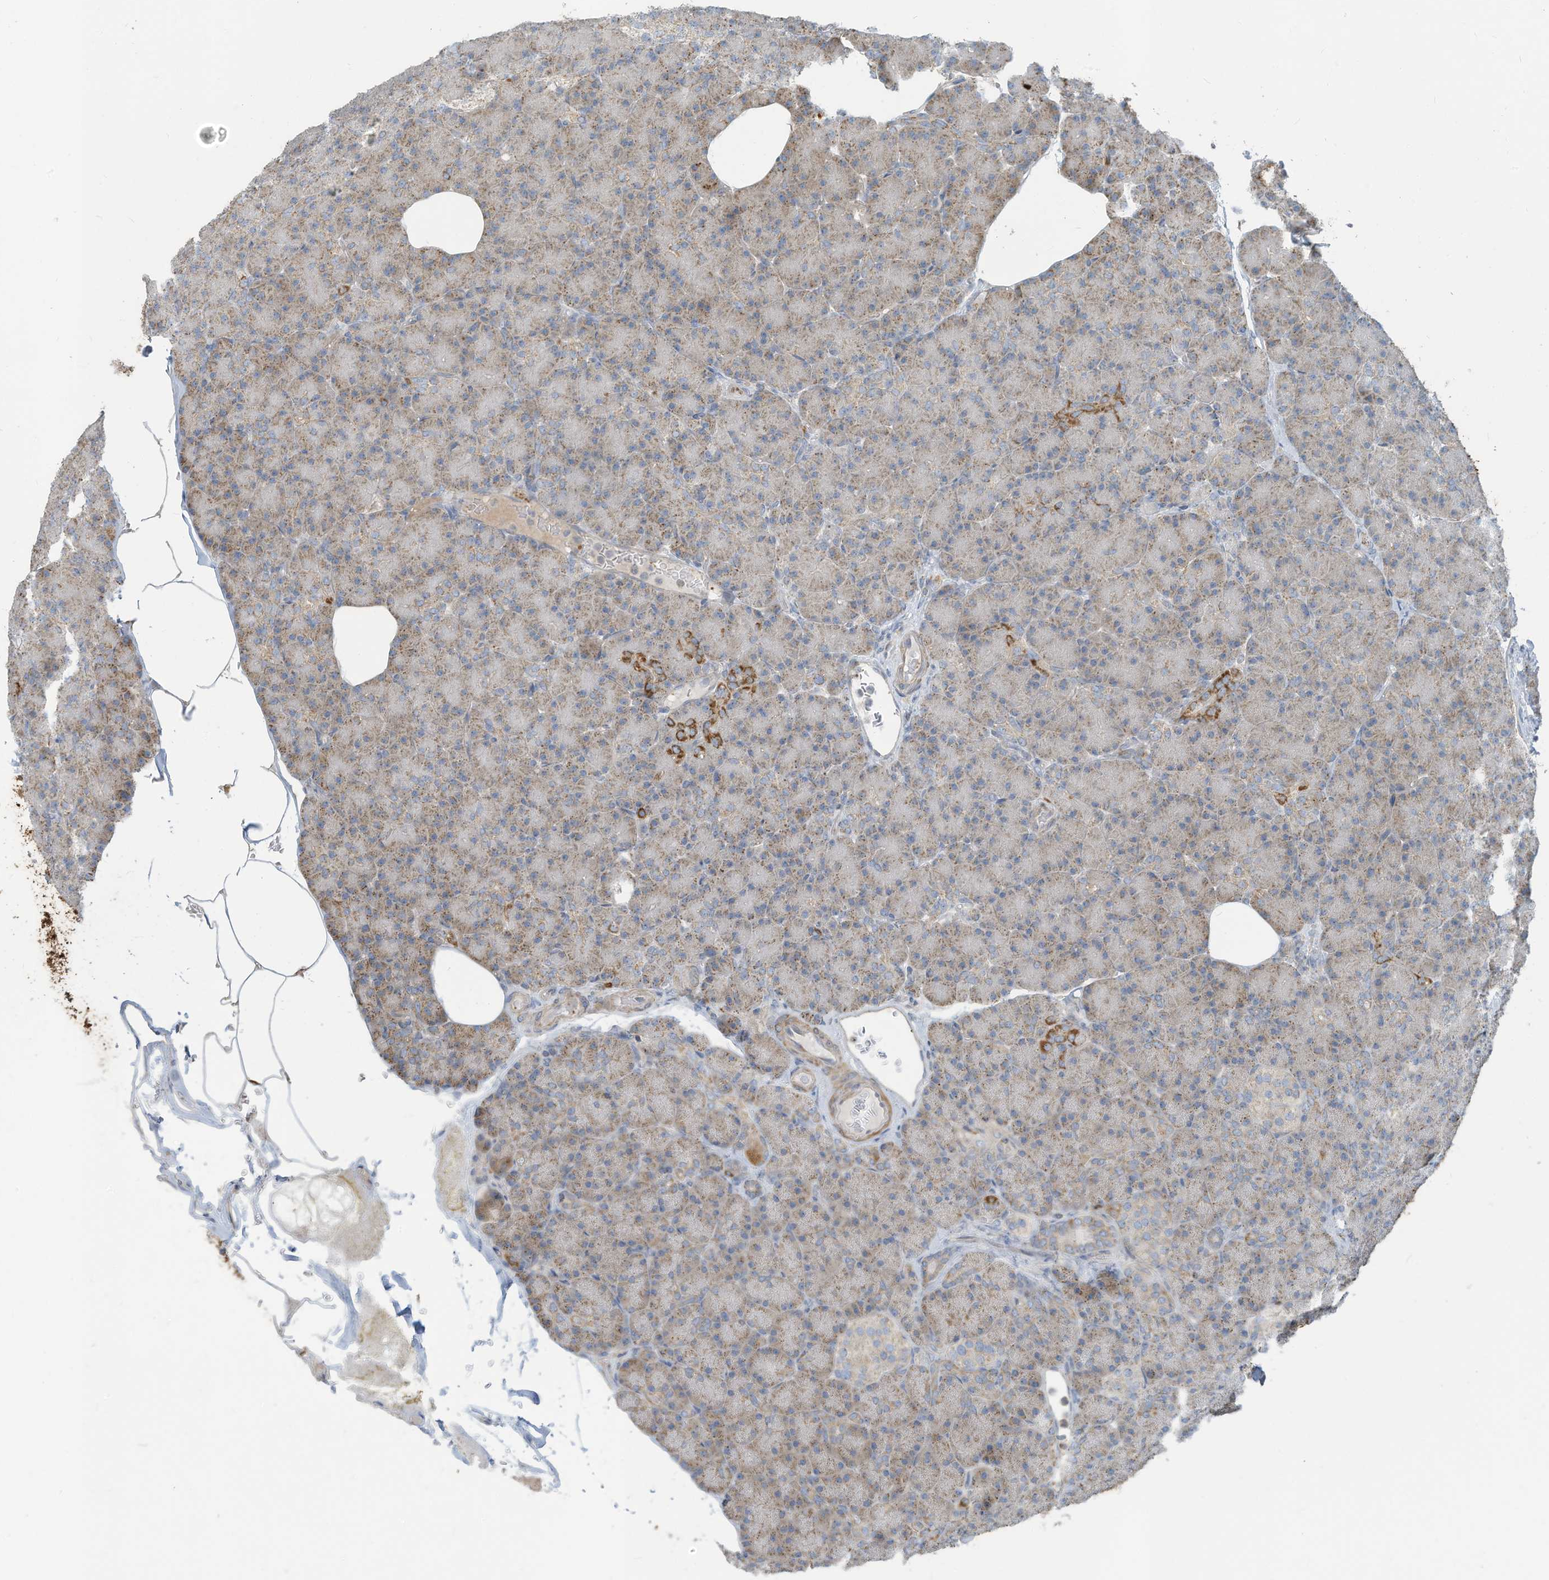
{"staining": {"intensity": "moderate", "quantity": "25%-75%", "location": "cytoplasmic/membranous"}, "tissue": "pancreas", "cell_type": "Exocrine glandular cells", "image_type": "normal", "snomed": [{"axis": "morphology", "description": "Normal tissue, NOS"}, {"axis": "topography", "description": "Pancreas"}], "caption": "Immunohistochemical staining of unremarkable pancreas displays moderate cytoplasmic/membranous protein staining in approximately 25%-75% of exocrine glandular cells. (Stains: DAB in brown, nuclei in blue, Microscopy: brightfield microscopy at high magnification).", "gene": "GTPBP2", "patient": {"sex": "female", "age": 43}}